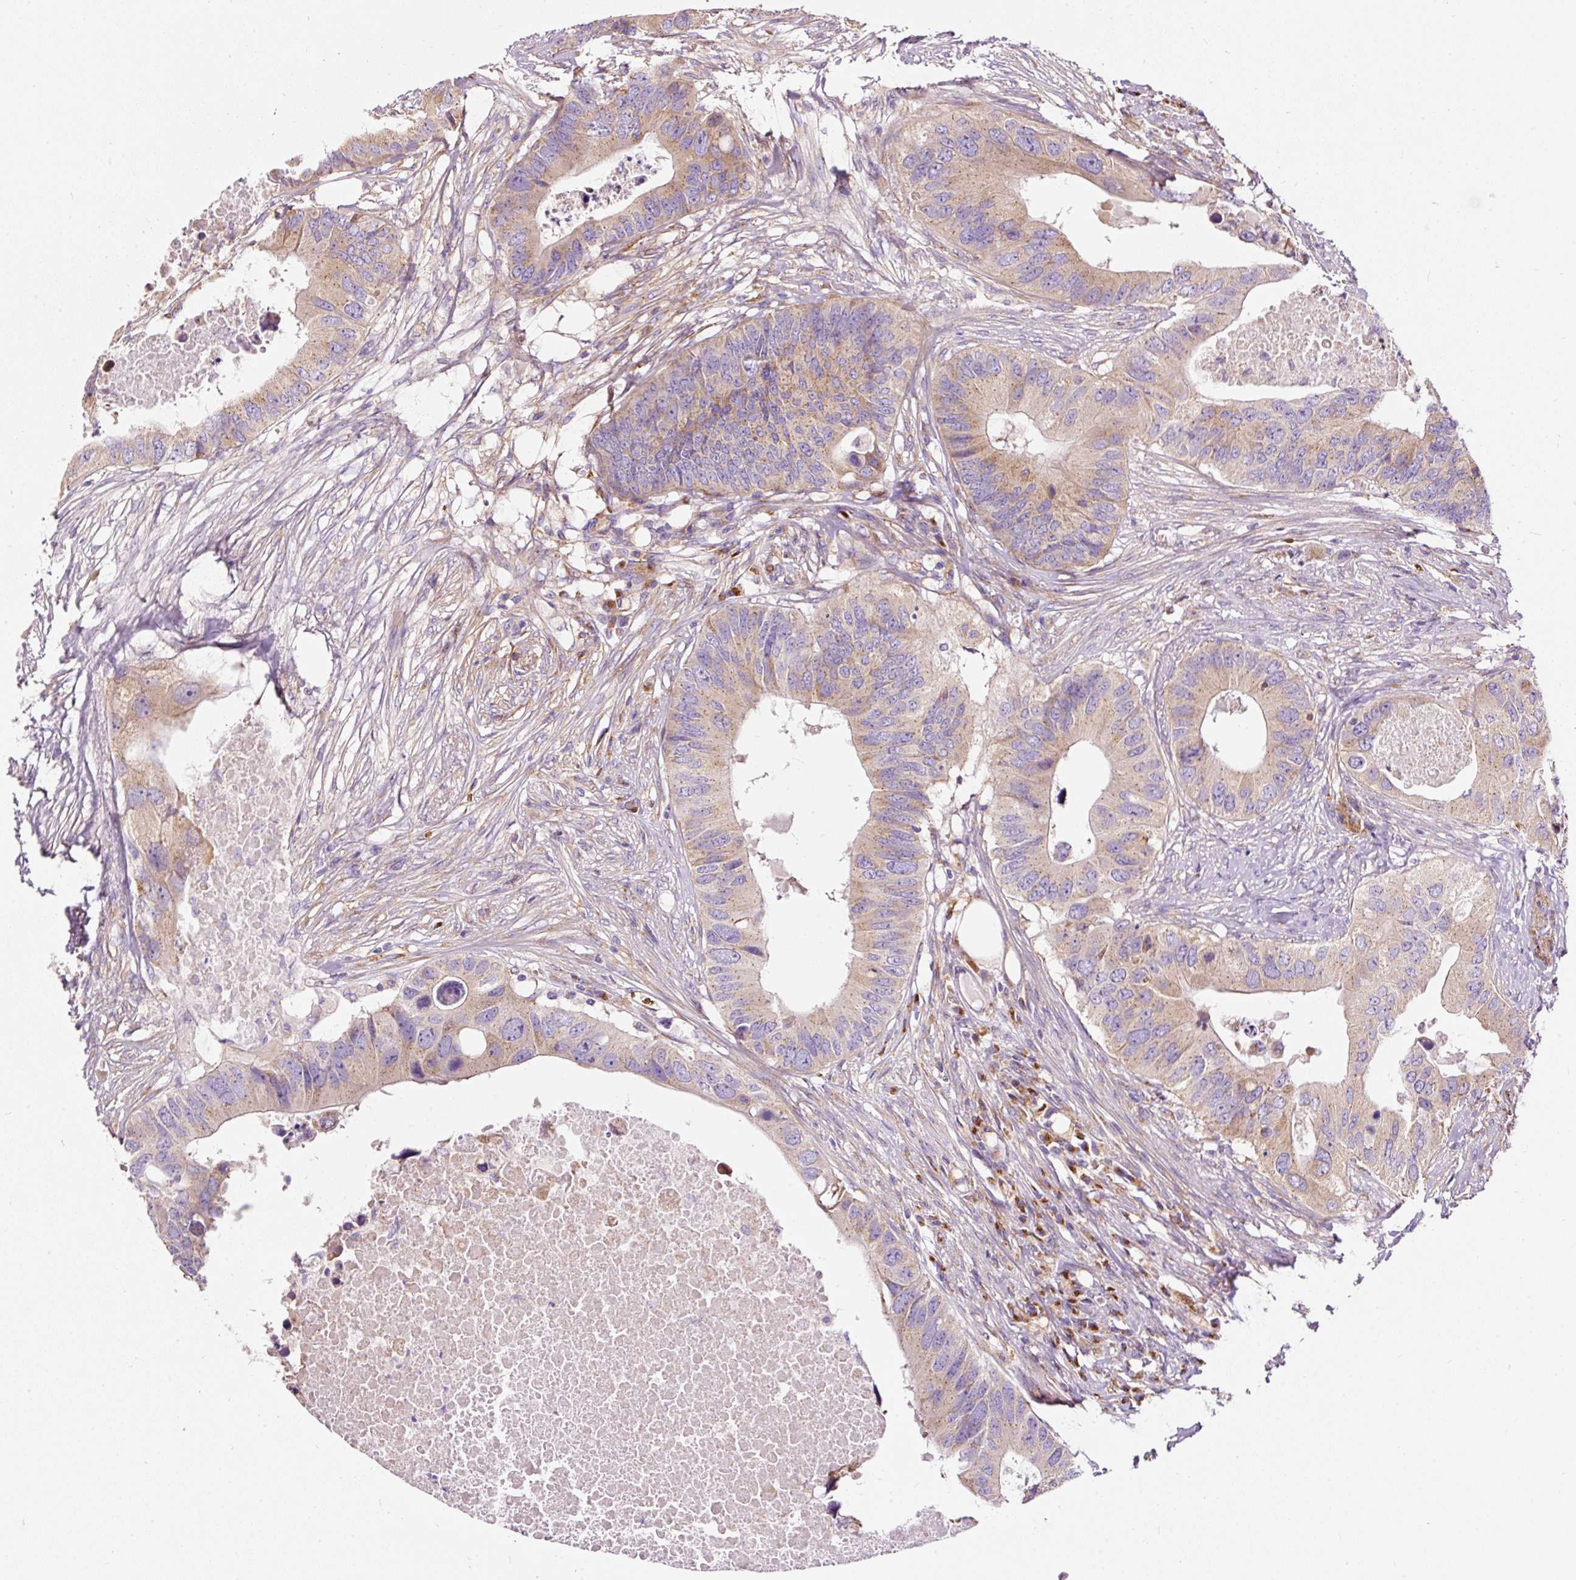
{"staining": {"intensity": "moderate", "quantity": ">75%", "location": "cytoplasmic/membranous"}, "tissue": "colorectal cancer", "cell_type": "Tumor cells", "image_type": "cancer", "snomed": [{"axis": "morphology", "description": "Adenocarcinoma, NOS"}, {"axis": "topography", "description": "Colon"}], "caption": "Protein analysis of adenocarcinoma (colorectal) tissue exhibits moderate cytoplasmic/membranous positivity in approximately >75% of tumor cells. Nuclei are stained in blue.", "gene": "PRRC2A", "patient": {"sex": "male", "age": 71}}